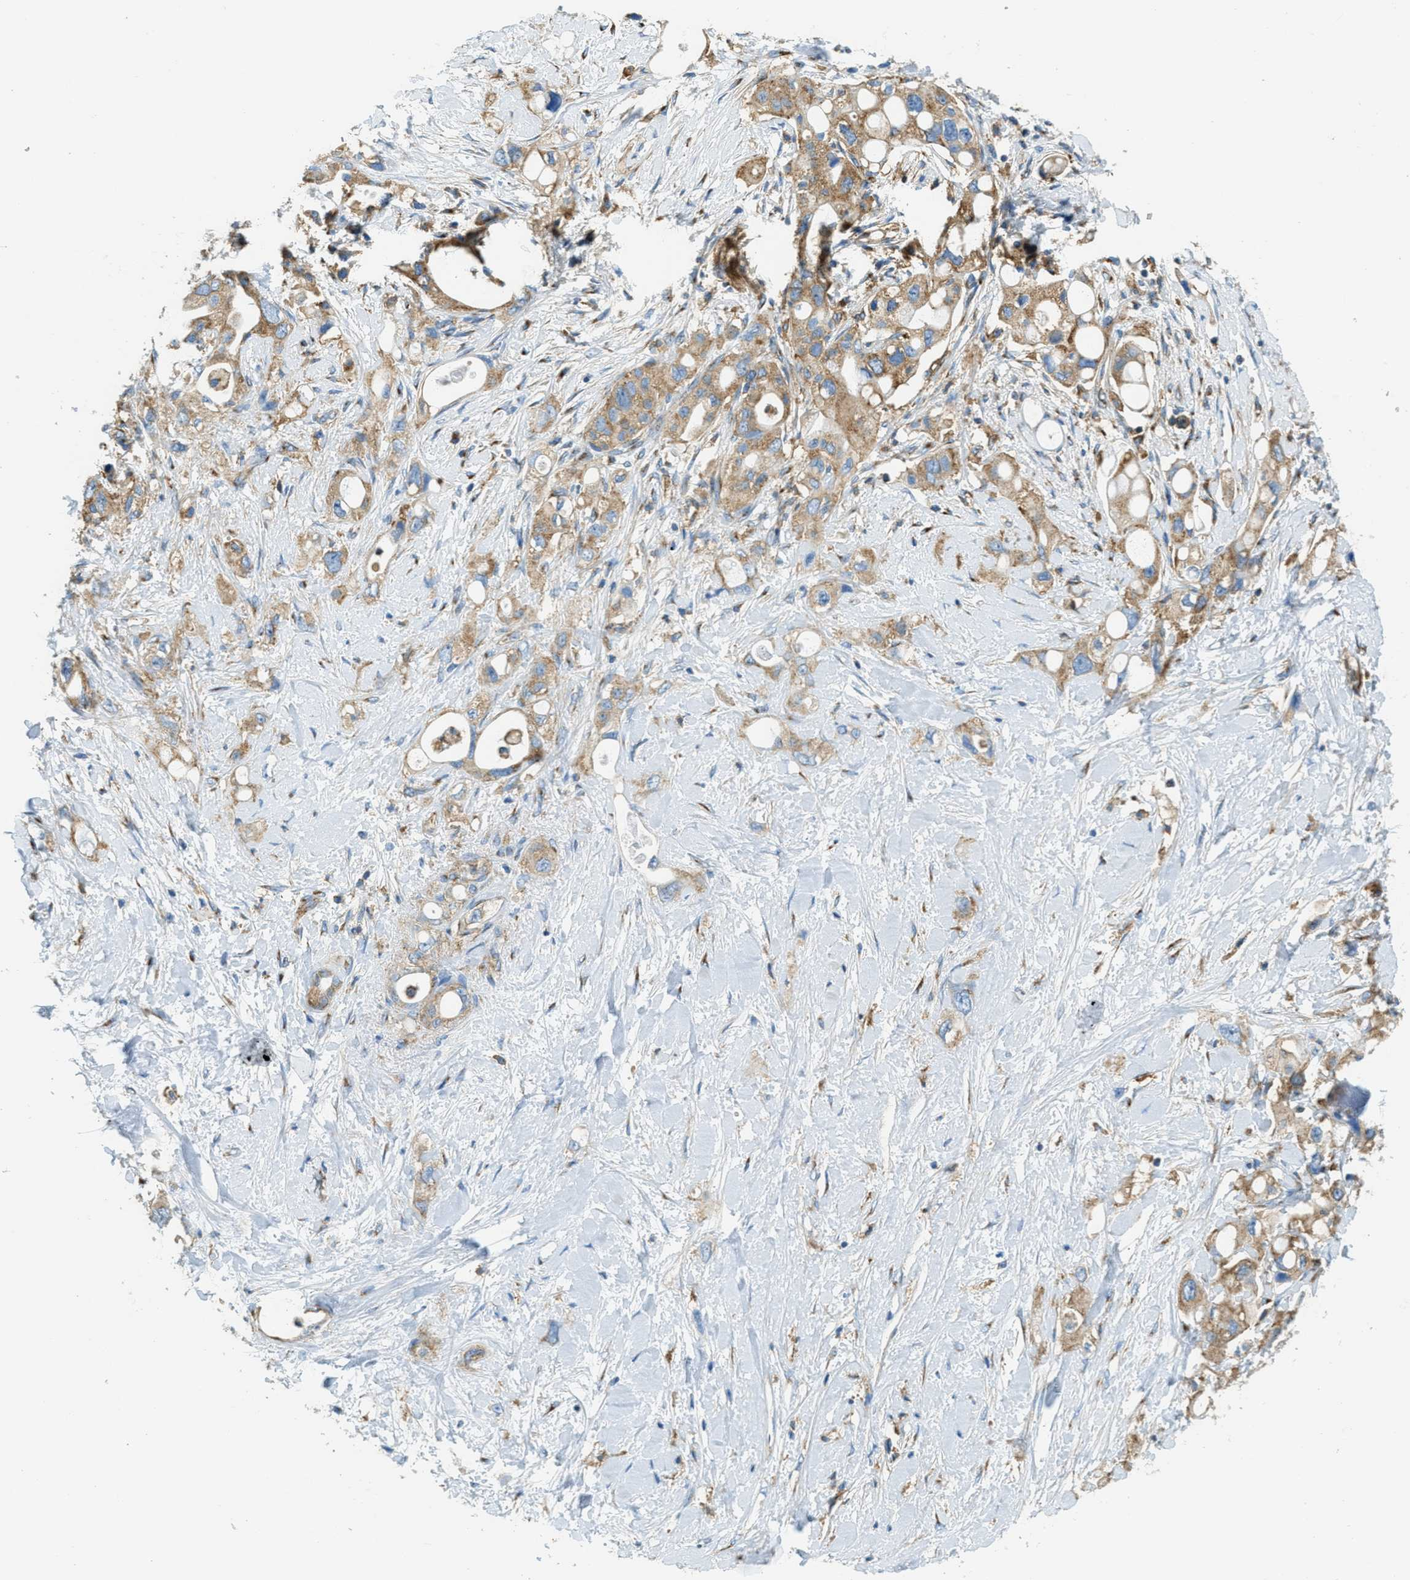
{"staining": {"intensity": "moderate", "quantity": ">75%", "location": "cytoplasmic/membranous"}, "tissue": "pancreatic cancer", "cell_type": "Tumor cells", "image_type": "cancer", "snomed": [{"axis": "morphology", "description": "Adenocarcinoma, NOS"}, {"axis": "topography", "description": "Pancreas"}], "caption": "A histopathology image showing moderate cytoplasmic/membranous expression in approximately >75% of tumor cells in pancreatic cancer, as visualized by brown immunohistochemical staining.", "gene": "AP2B1", "patient": {"sex": "female", "age": 56}}